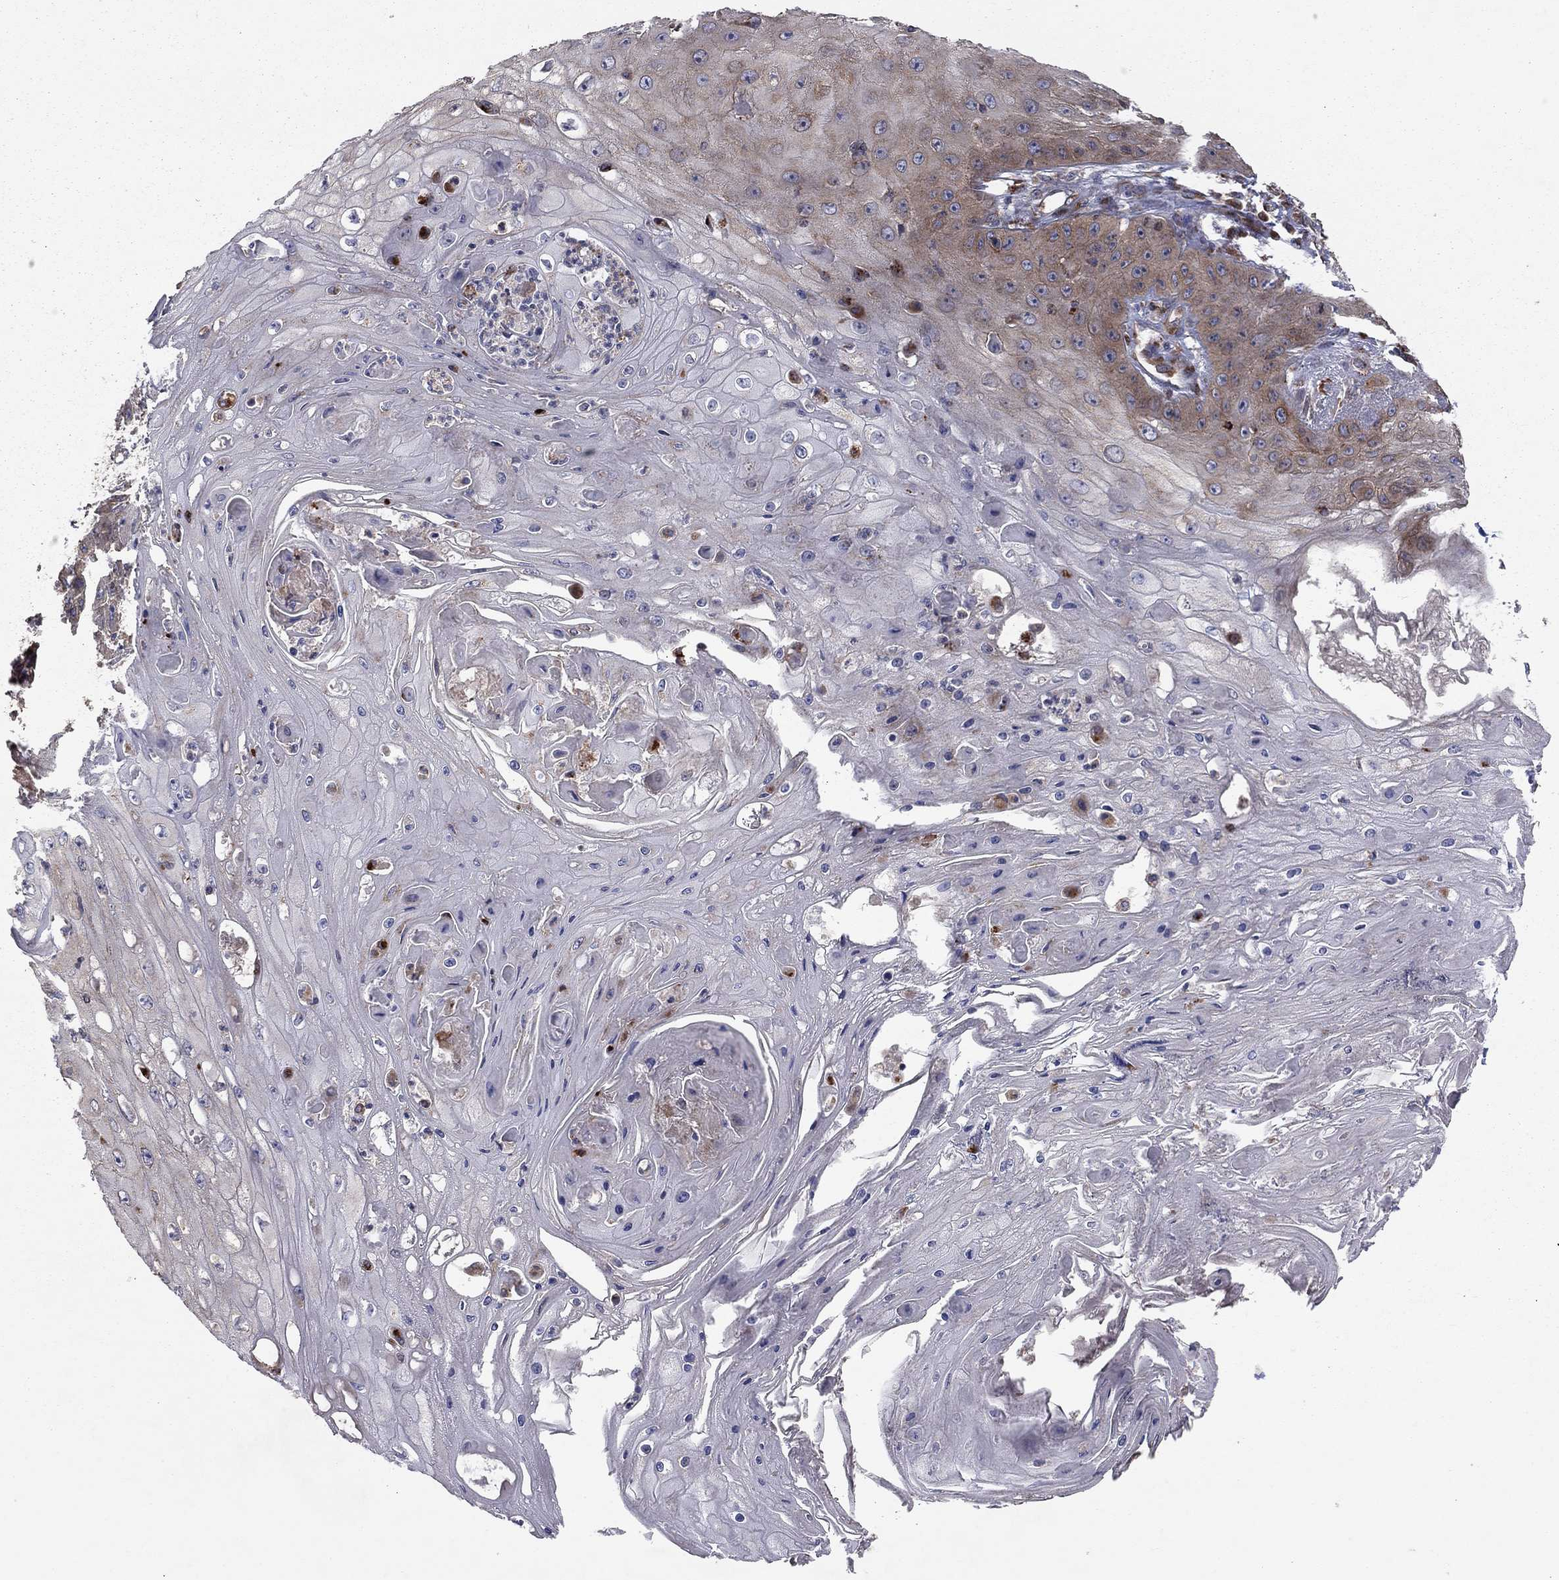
{"staining": {"intensity": "weak", "quantity": "<25%", "location": "cytoplasmic/membranous"}, "tissue": "skin cancer", "cell_type": "Tumor cells", "image_type": "cancer", "snomed": [{"axis": "morphology", "description": "Squamous cell carcinoma, NOS"}, {"axis": "topography", "description": "Skin"}], "caption": "Tumor cells are negative for brown protein staining in skin cancer (squamous cell carcinoma).", "gene": "YIF1A", "patient": {"sex": "male", "age": 70}}